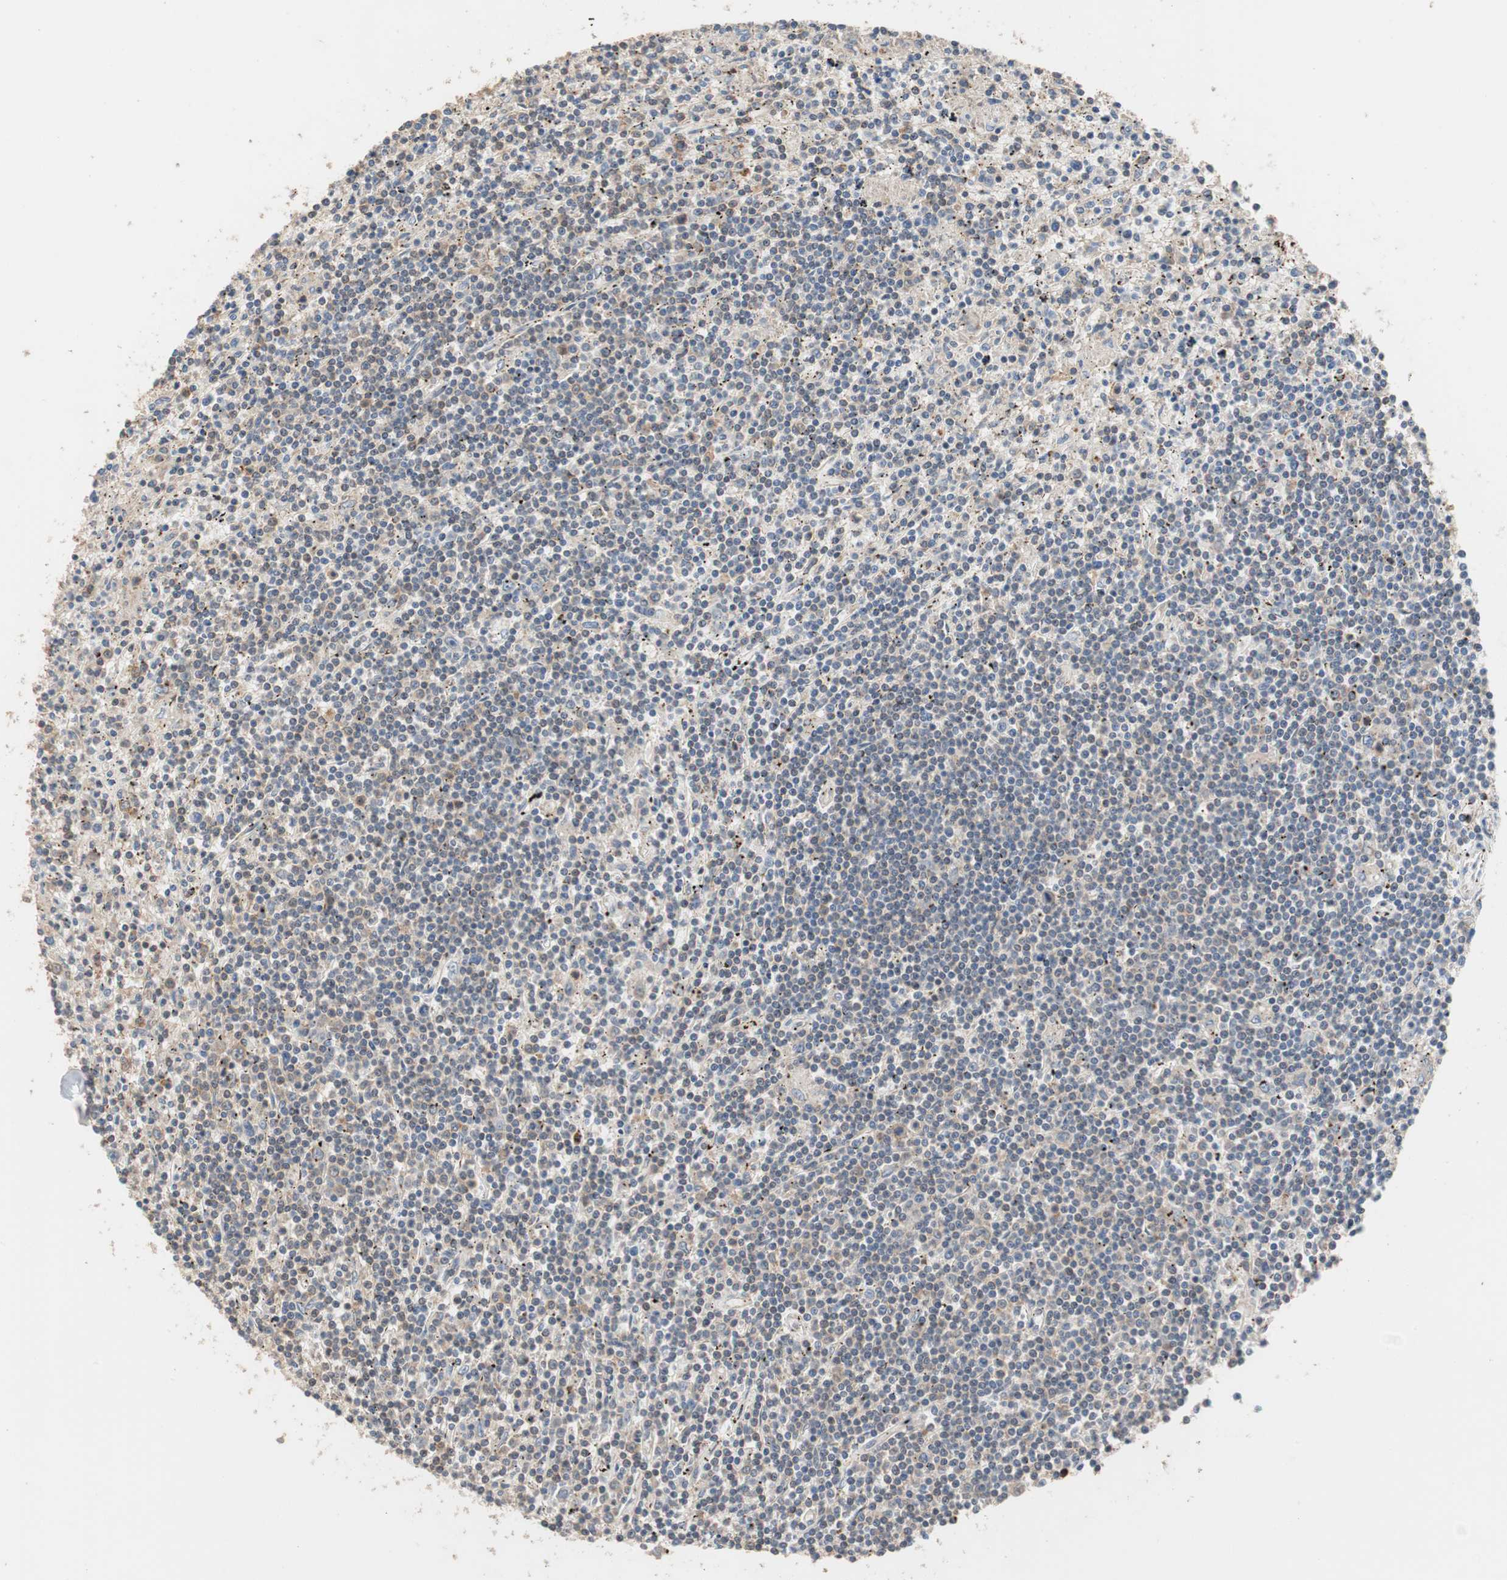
{"staining": {"intensity": "weak", "quantity": "25%-75%", "location": "cytoplasmic/membranous"}, "tissue": "lymphoma", "cell_type": "Tumor cells", "image_type": "cancer", "snomed": [{"axis": "morphology", "description": "Malignant lymphoma, non-Hodgkin's type, Low grade"}, {"axis": "topography", "description": "Spleen"}], "caption": "High-magnification brightfield microscopy of low-grade malignant lymphoma, non-Hodgkin's type stained with DAB (brown) and counterstained with hematoxylin (blue). tumor cells exhibit weak cytoplasmic/membranous staining is identified in about25%-75% of cells. (DAB (3,3'-diaminobenzidine) = brown stain, brightfield microscopy at high magnification).", "gene": "MAP4K2", "patient": {"sex": "male", "age": 76}}